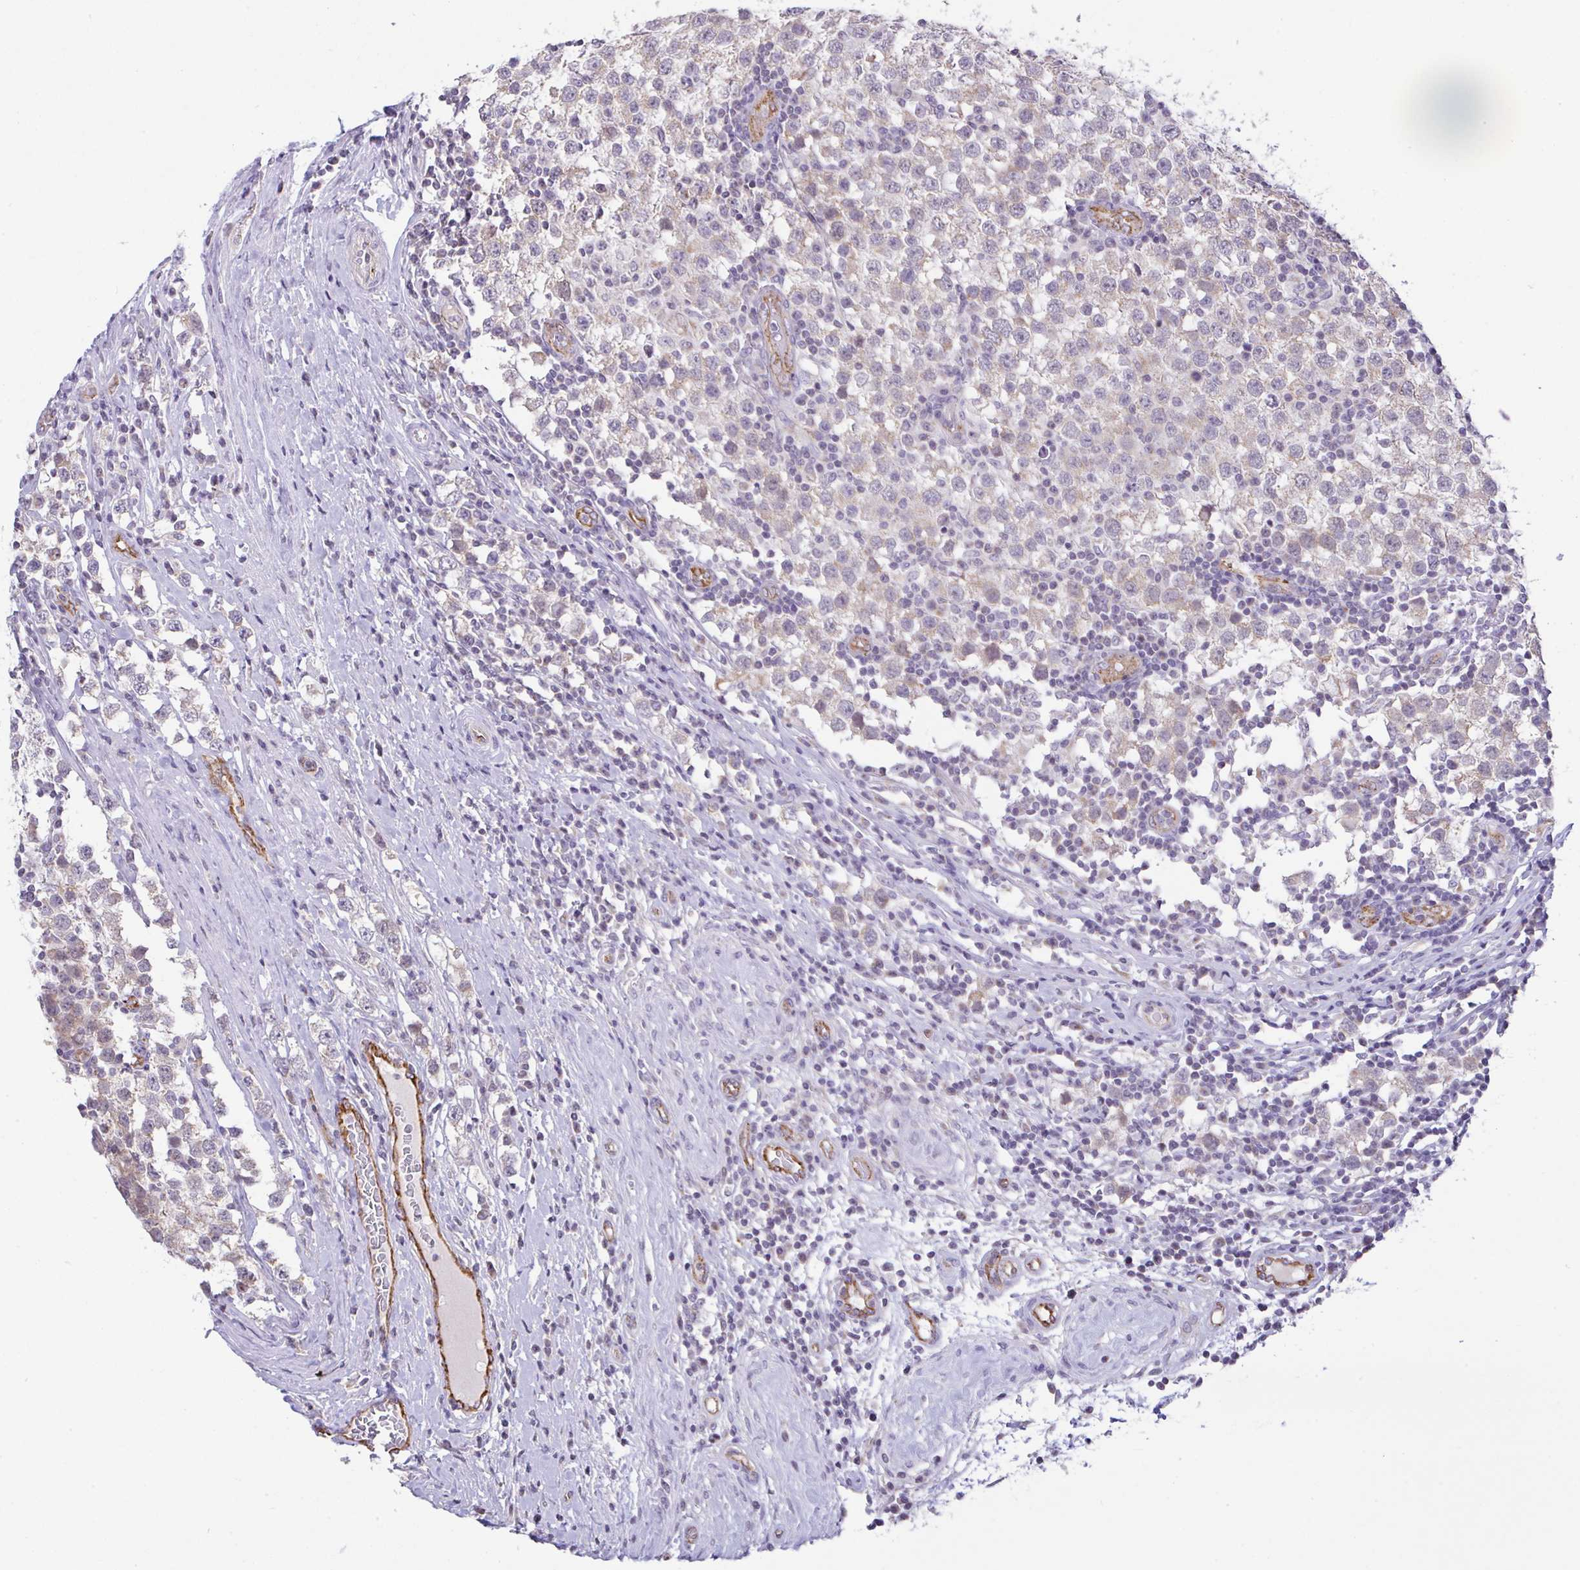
{"staining": {"intensity": "weak", "quantity": "<25%", "location": "cytoplasmic/membranous"}, "tissue": "testis cancer", "cell_type": "Tumor cells", "image_type": "cancer", "snomed": [{"axis": "morphology", "description": "Seminoma, NOS"}, {"axis": "topography", "description": "Testis"}], "caption": "Image shows no significant protein positivity in tumor cells of testis cancer.", "gene": "PLCD4", "patient": {"sex": "male", "age": 34}}